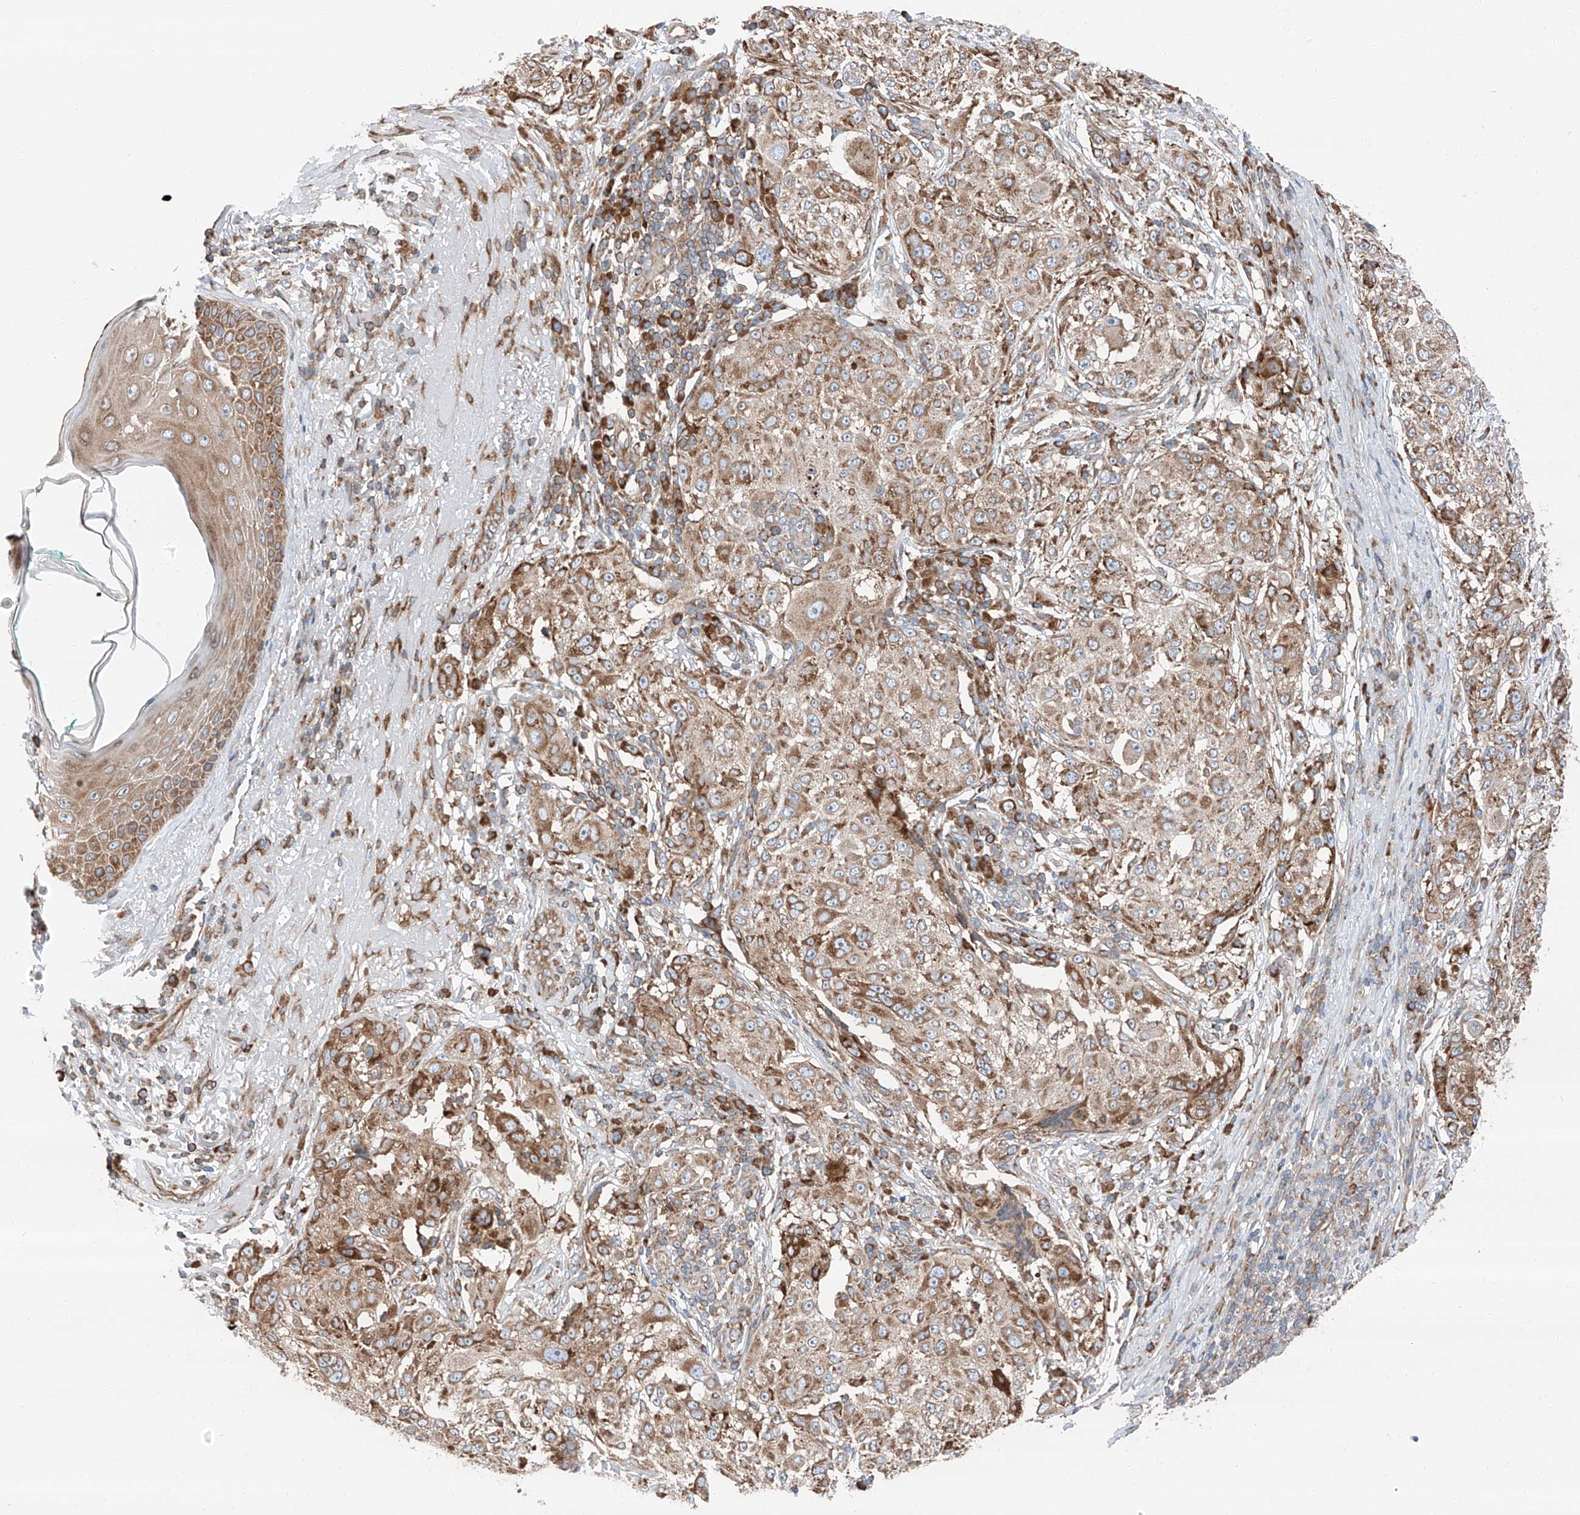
{"staining": {"intensity": "weak", "quantity": ">75%", "location": "cytoplasmic/membranous"}, "tissue": "melanoma", "cell_type": "Tumor cells", "image_type": "cancer", "snomed": [{"axis": "morphology", "description": "Necrosis, NOS"}, {"axis": "morphology", "description": "Malignant melanoma, NOS"}, {"axis": "topography", "description": "Skin"}], "caption": "A brown stain highlights weak cytoplasmic/membranous expression of a protein in melanoma tumor cells.", "gene": "ZC3H15", "patient": {"sex": "female", "age": 87}}